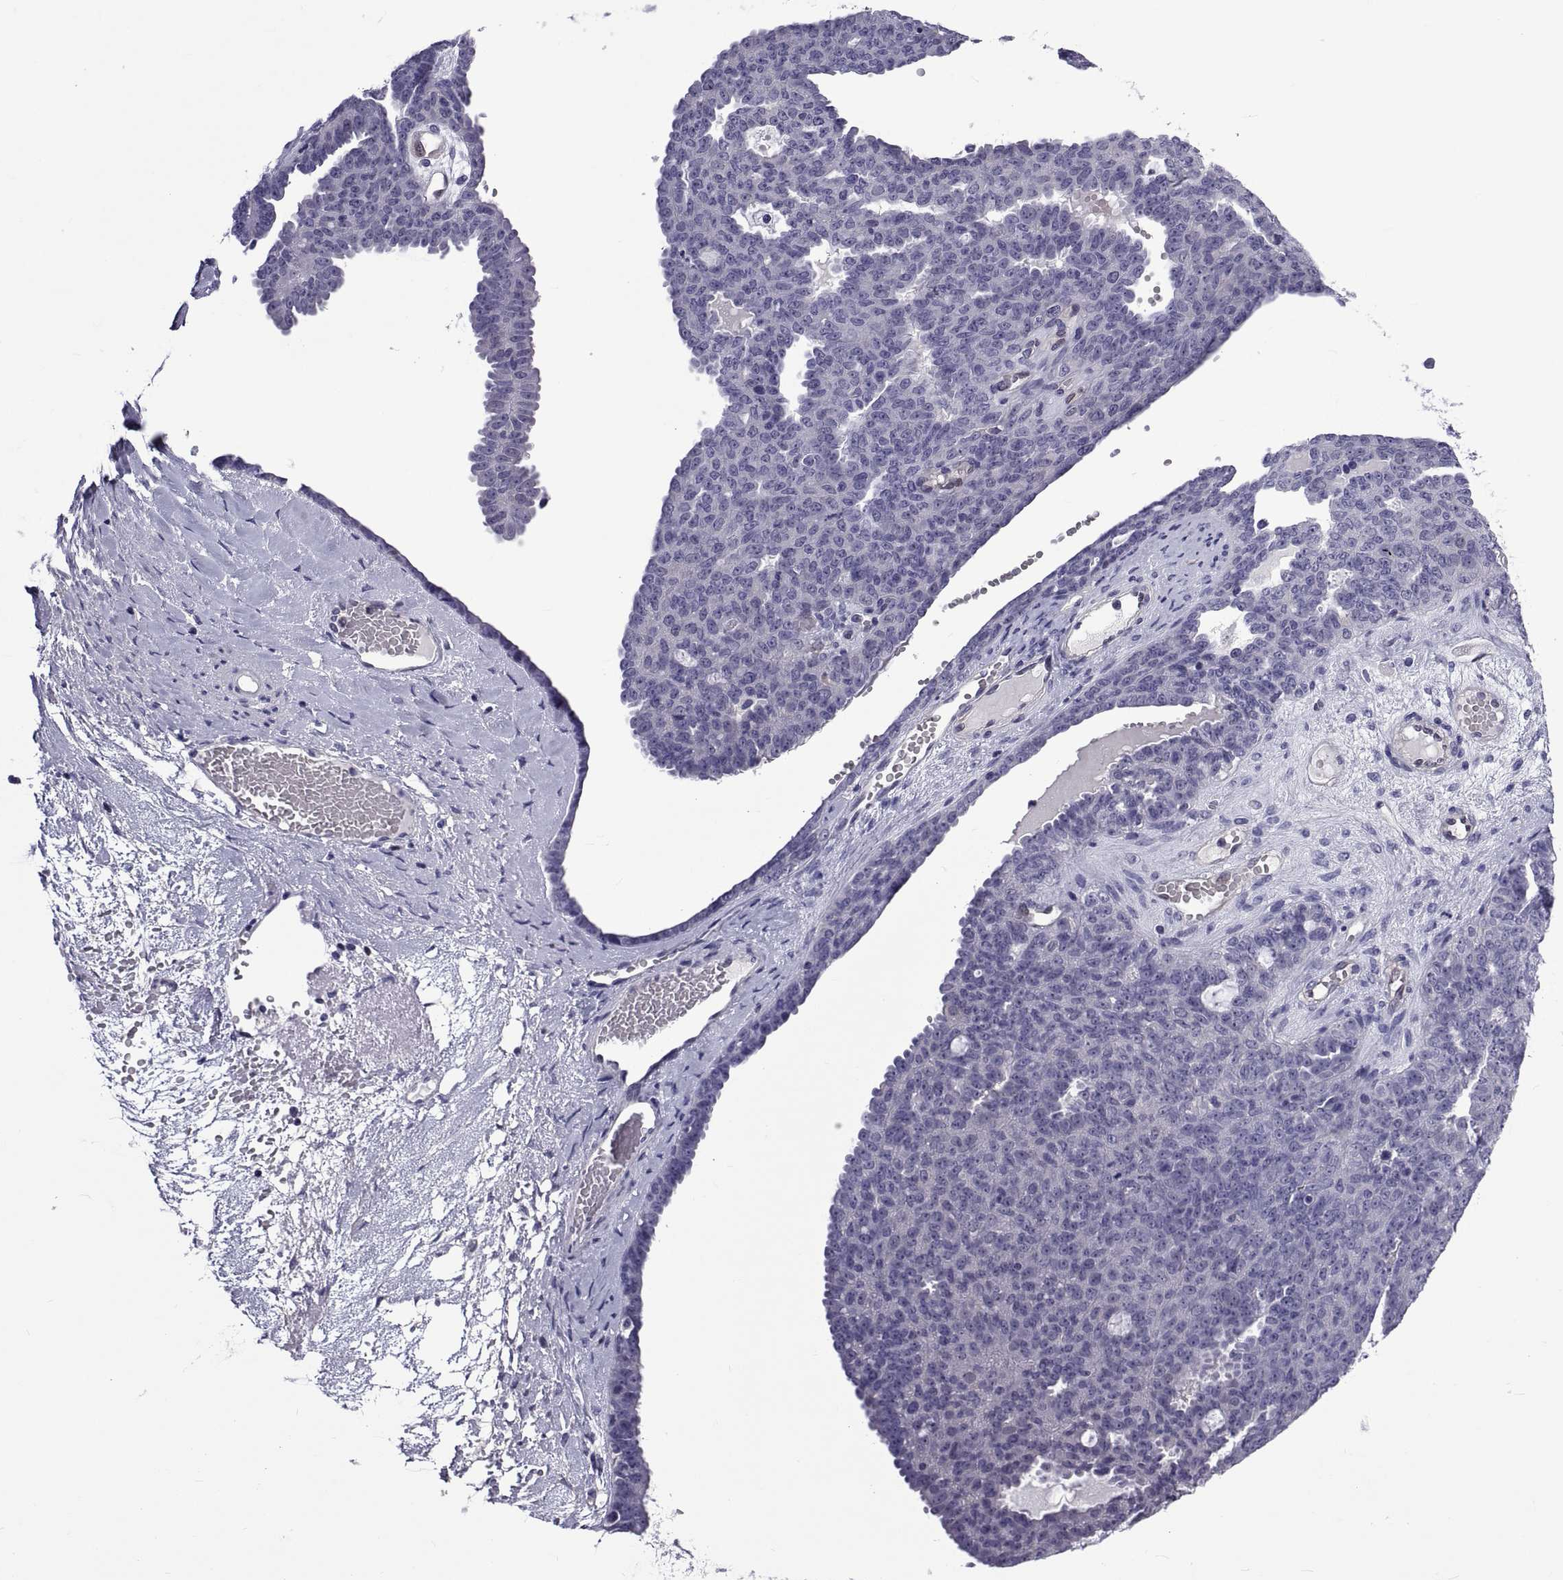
{"staining": {"intensity": "negative", "quantity": "none", "location": "none"}, "tissue": "ovarian cancer", "cell_type": "Tumor cells", "image_type": "cancer", "snomed": [{"axis": "morphology", "description": "Cystadenocarcinoma, serous, NOS"}, {"axis": "topography", "description": "Ovary"}], "caption": "This is a image of immunohistochemistry (IHC) staining of serous cystadenocarcinoma (ovarian), which shows no staining in tumor cells.", "gene": "LCN9", "patient": {"sex": "female", "age": 71}}